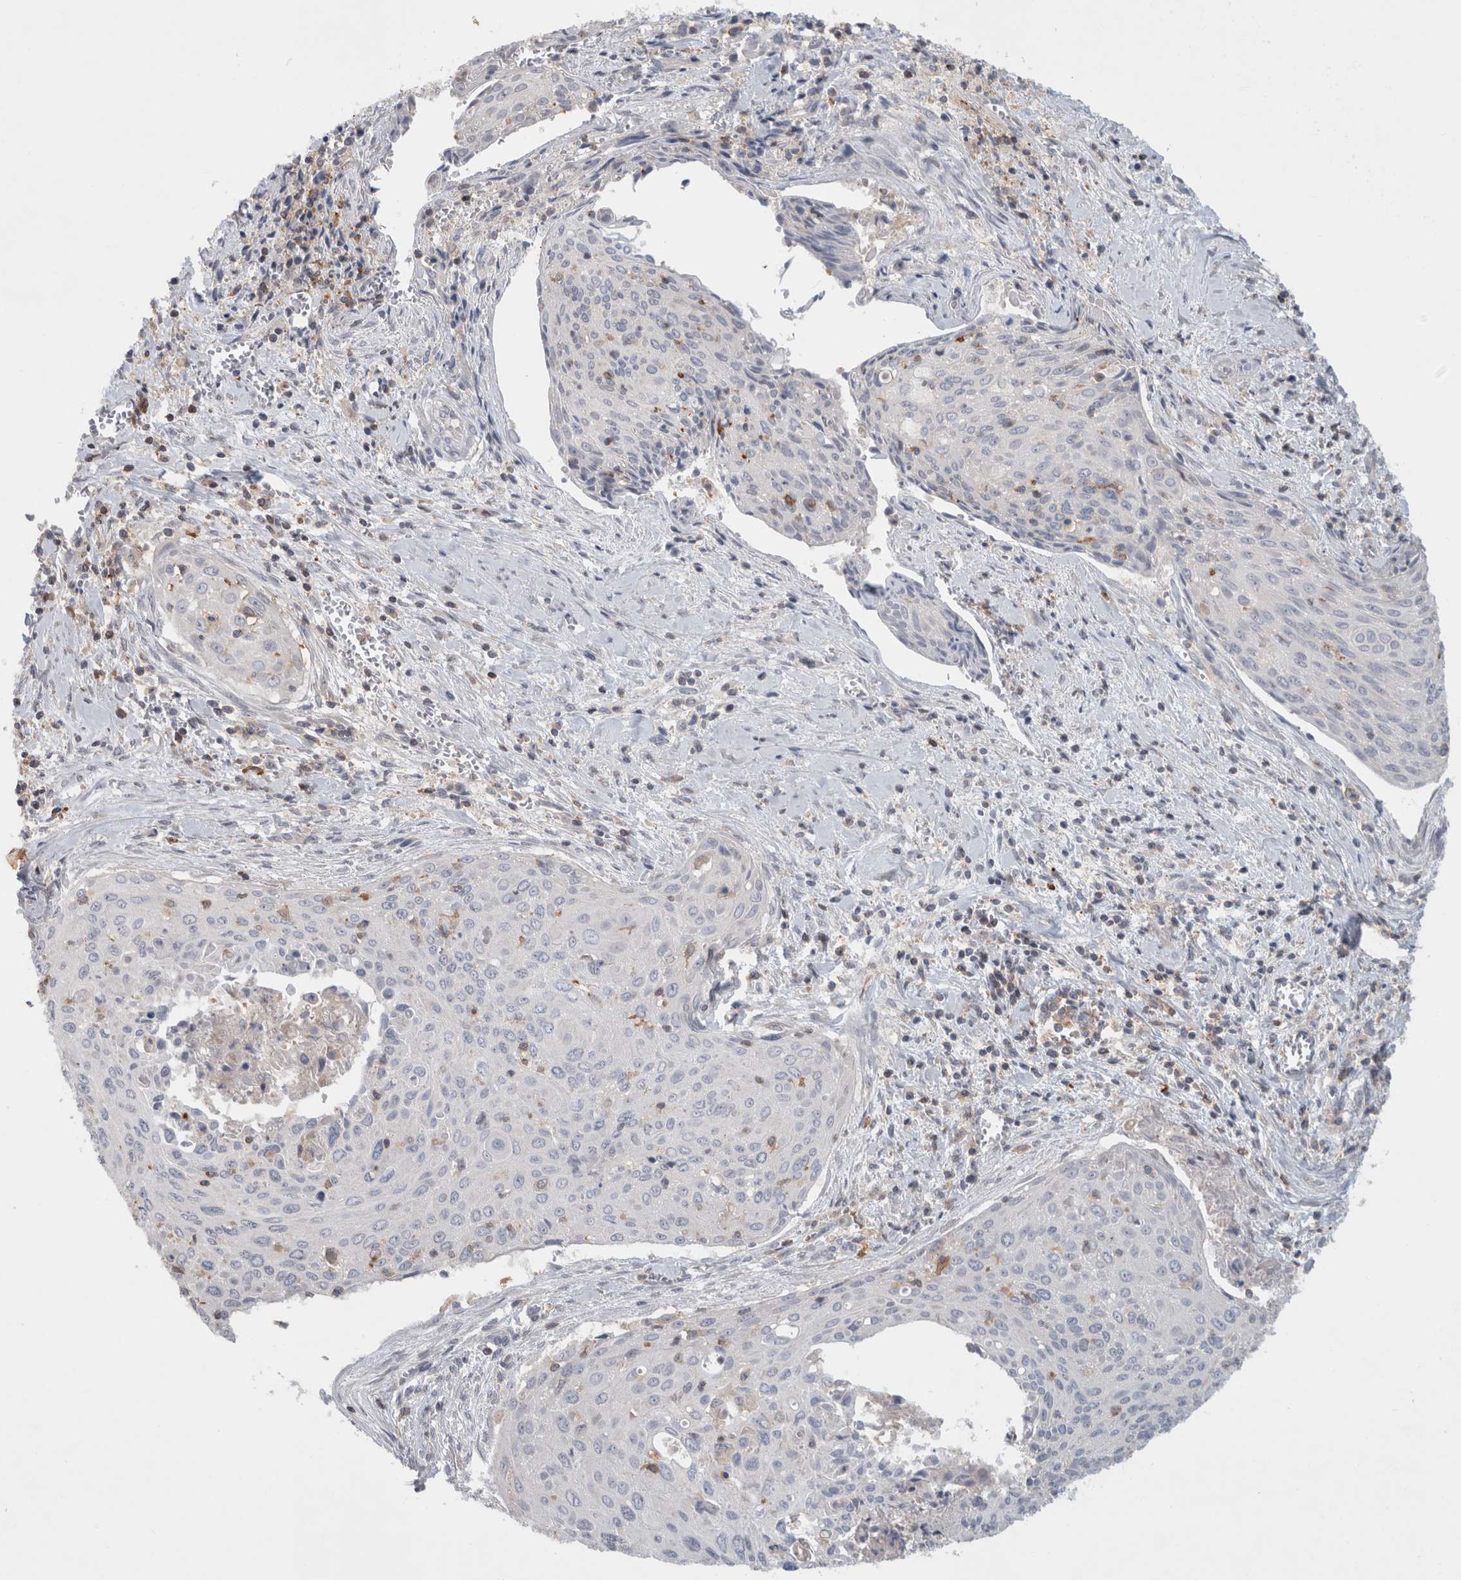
{"staining": {"intensity": "negative", "quantity": "none", "location": "none"}, "tissue": "cervical cancer", "cell_type": "Tumor cells", "image_type": "cancer", "snomed": [{"axis": "morphology", "description": "Squamous cell carcinoma, NOS"}, {"axis": "topography", "description": "Cervix"}], "caption": "This is a image of immunohistochemistry staining of cervical cancer, which shows no positivity in tumor cells.", "gene": "GFRA2", "patient": {"sex": "female", "age": 55}}